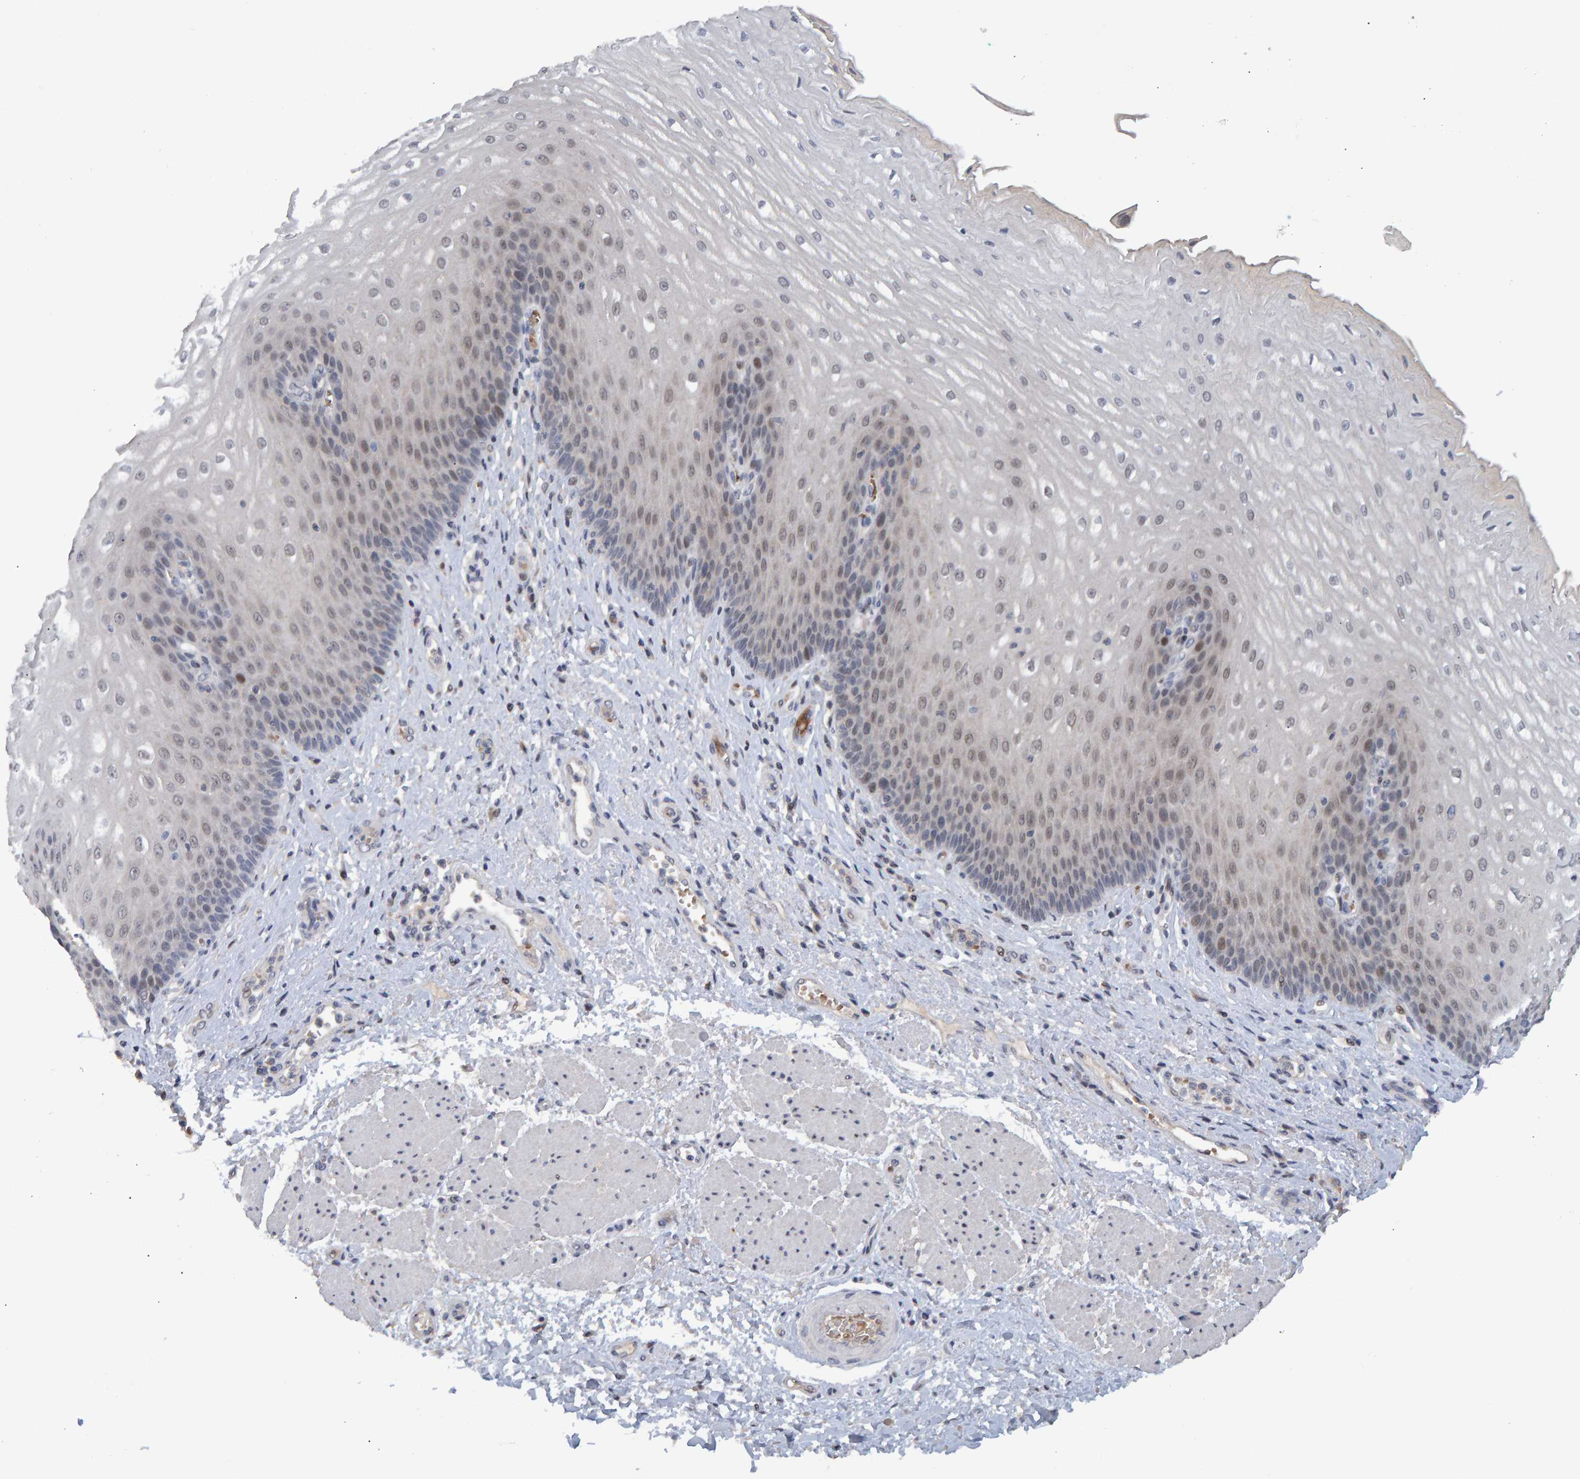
{"staining": {"intensity": "moderate", "quantity": "25%-75%", "location": "cytoplasmic/membranous,nuclear"}, "tissue": "esophagus", "cell_type": "Squamous epithelial cells", "image_type": "normal", "snomed": [{"axis": "morphology", "description": "Normal tissue, NOS"}, {"axis": "topography", "description": "Esophagus"}], "caption": "This photomicrograph displays immunohistochemistry (IHC) staining of benign esophagus, with medium moderate cytoplasmic/membranous,nuclear positivity in about 25%-75% of squamous epithelial cells.", "gene": "ESRP1", "patient": {"sex": "male", "age": 54}}